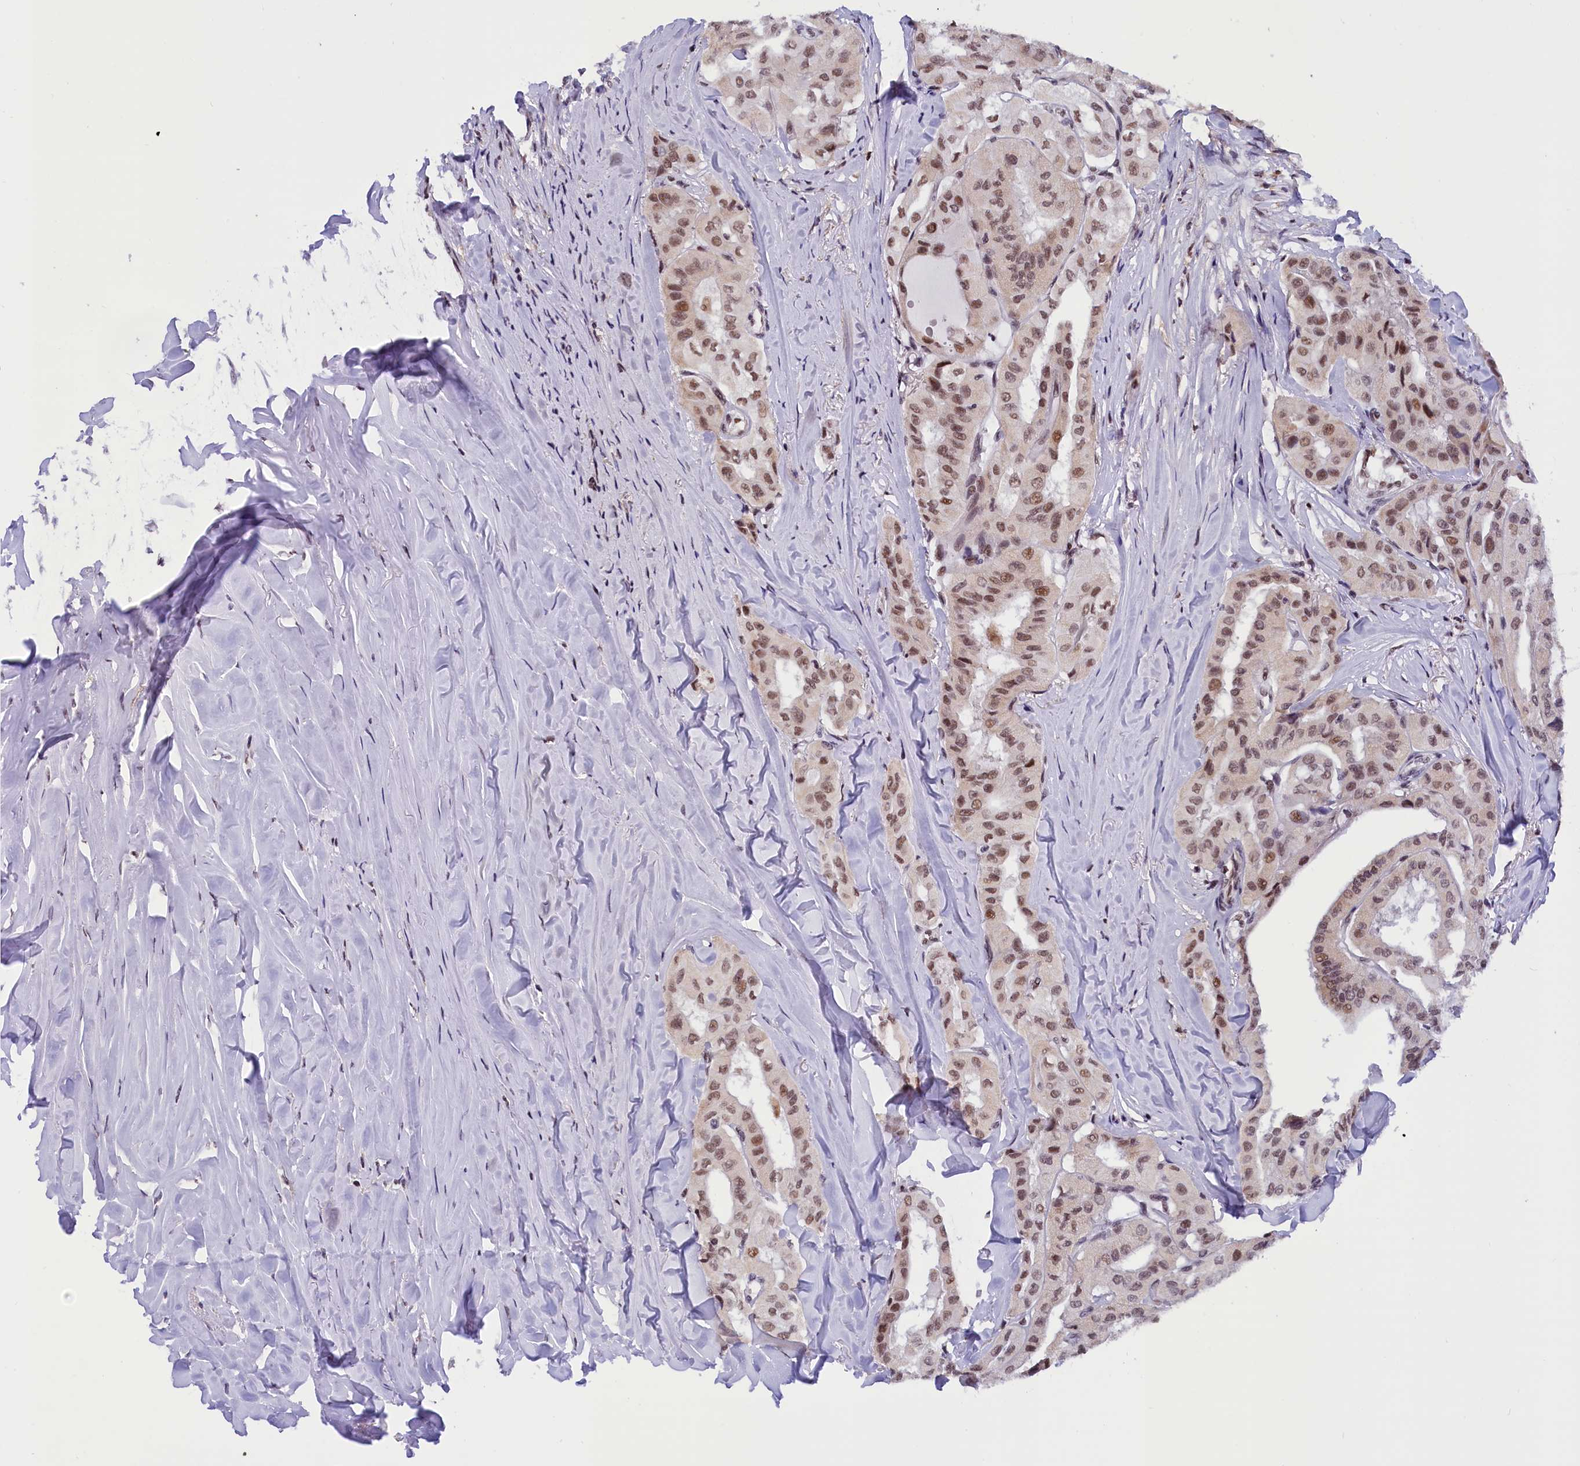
{"staining": {"intensity": "moderate", "quantity": ">75%", "location": "nuclear"}, "tissue": "thyroid cancer", "cell_type": "Tumor cells", "image_type": "cancer", "snomed": [{"axis": "morphology", "description": "Papillary adenocarcinoma, NOS"}, {"axis": "topography", "description": "Thyroid gland"}], "caption": "Immunohistochemical staining of human thyroid cancer (papillary adenocarcinoma) reveals moderate nuclear protein positivity in about >75% of tumor cells.", "gene": "CDYL2", "patient": {"sex": "female", "age": 59}}